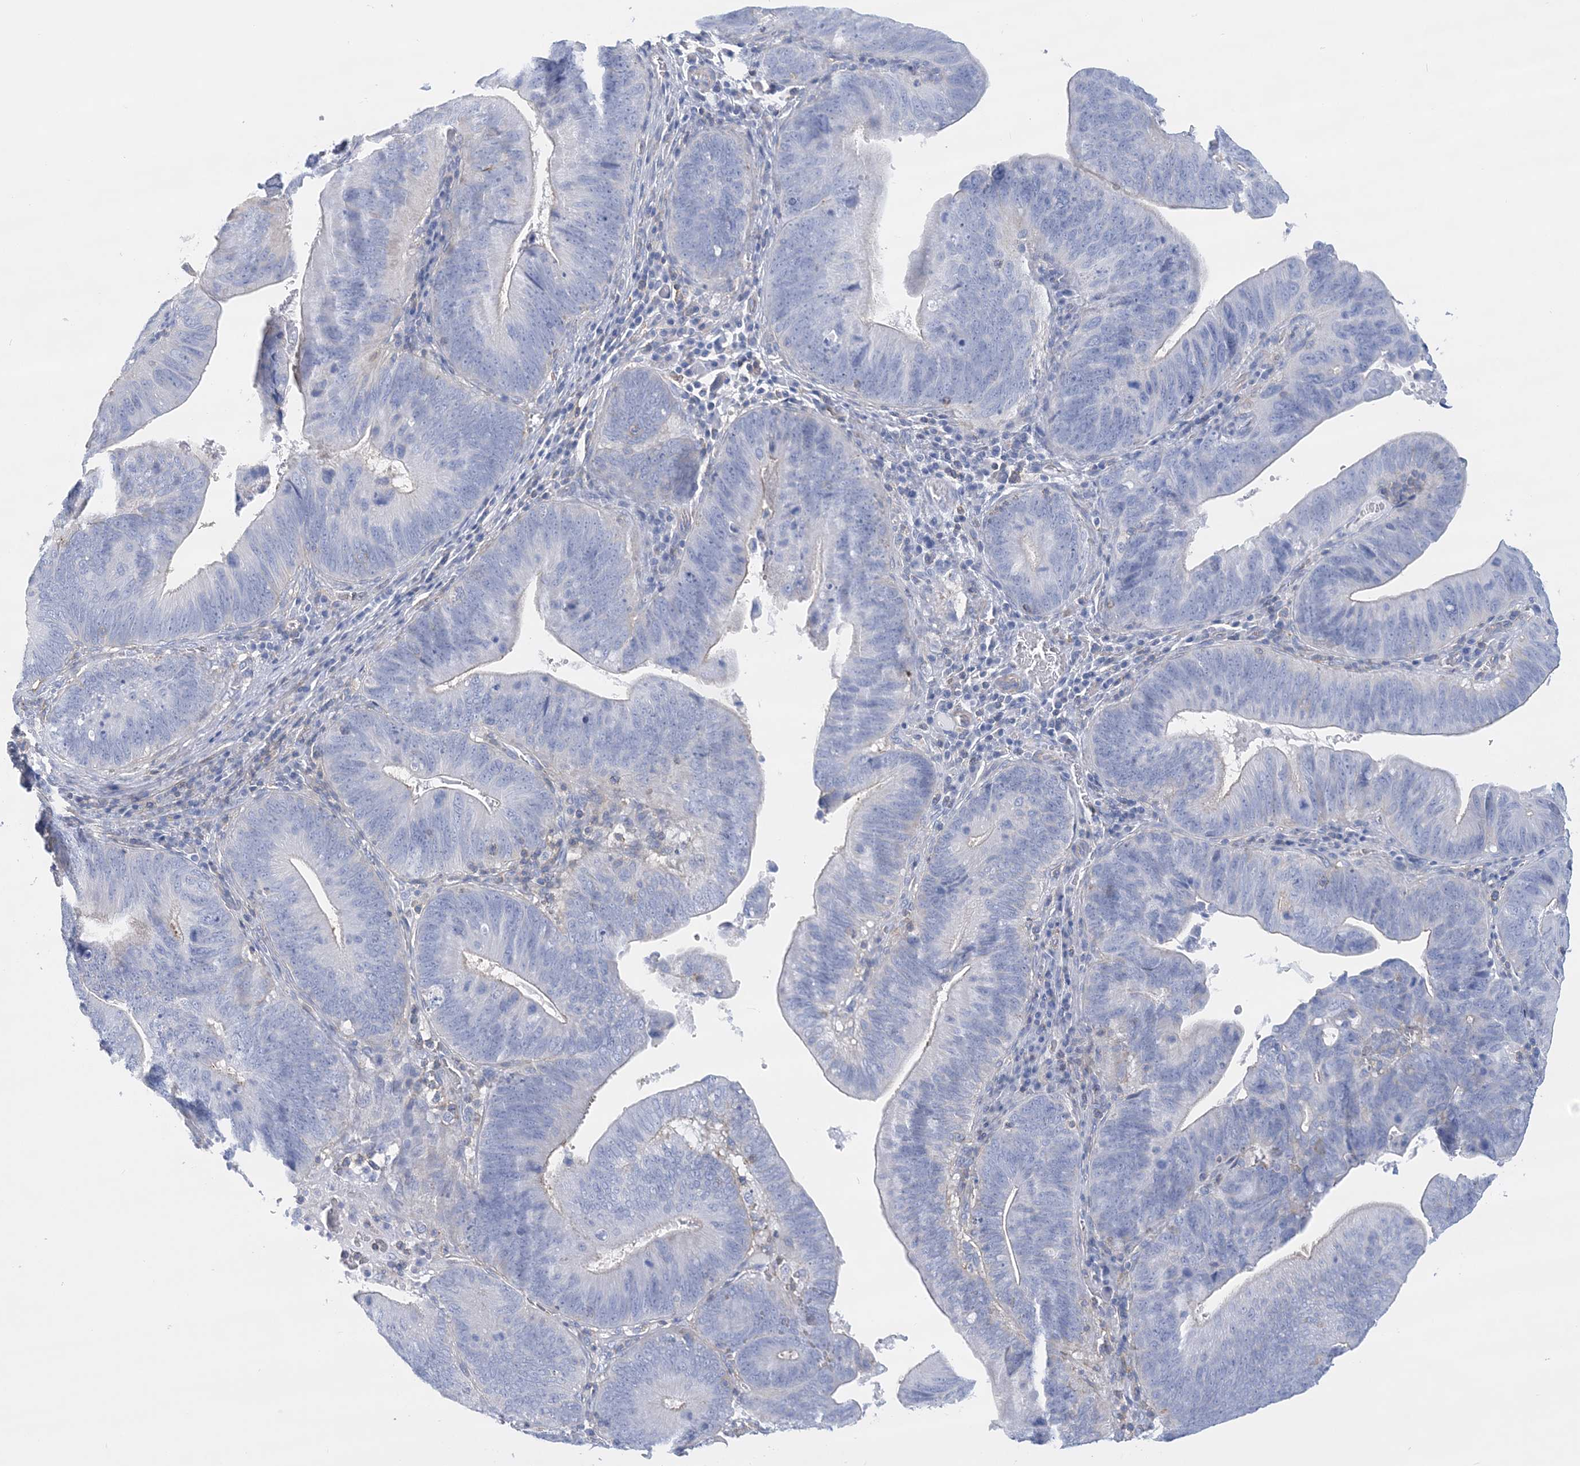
{"staining": {"intensity": "negative", "quantity": "none", "location": "none"}, "tissue": "pancreatic cancer", "cell_type": "Tumor cells", "image_type": "cancer", "snomed": [{"axis": "morphology", "description": "Adenocarcinoma, NOS"}, {"axis": "topography", "description": "Pancreas"}], "caption": "This is a histopathology image of immunohistochemistry staining of adenocarcinoma (pancreatic), which shows no staining in tumor cells. (DAB (3,3'-diaminobenzidine) immunohistochemistry (IHC), high magnification).", "gene": "C11orf21", "patient": {"sex": "male", "age": 63}}